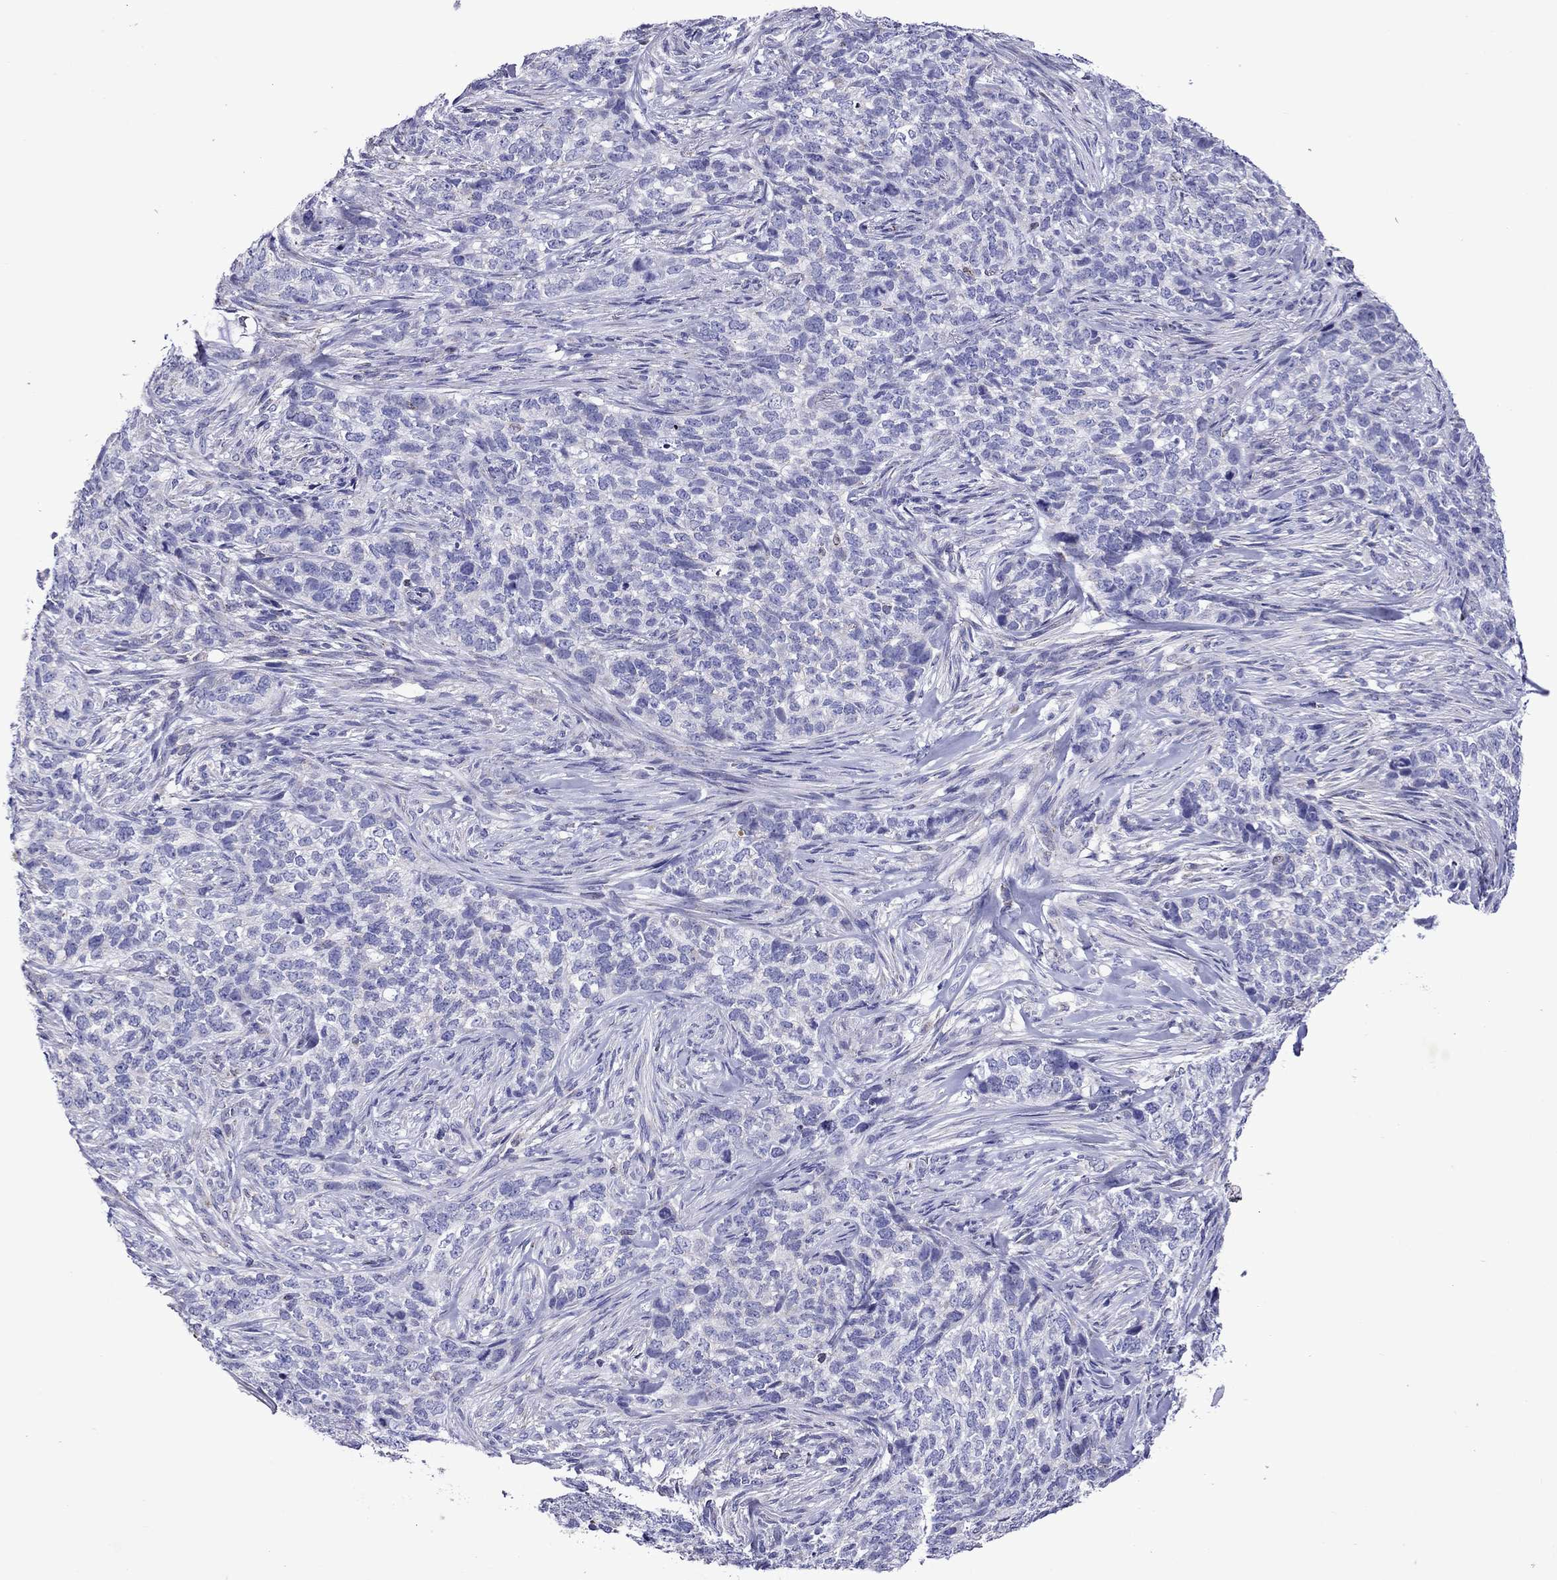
{"staining": {"intensity": "negative", "quantity": "none", "location": "none"}, "tissue": "skin cancer", "cell_type": "Tumor cells", "image_type": "cancer", "snomed": [{"axis": "morphology", "description": "Basal cell carcinoma"}, {"axis": "topography", "description": "Skin"}], "caption": "Immunohistochemistry image of human basal cell carcinoma (skin) stained for a protein (brown), which shows no expression in tumor cells. The staining is performed using DAB (3,3'-diaminobenzidine) brown chromogen with nuclei counter-stained in using hematoxylin.", "gene": "SCG2", "patient": {"sex": "female", "age": 69}}